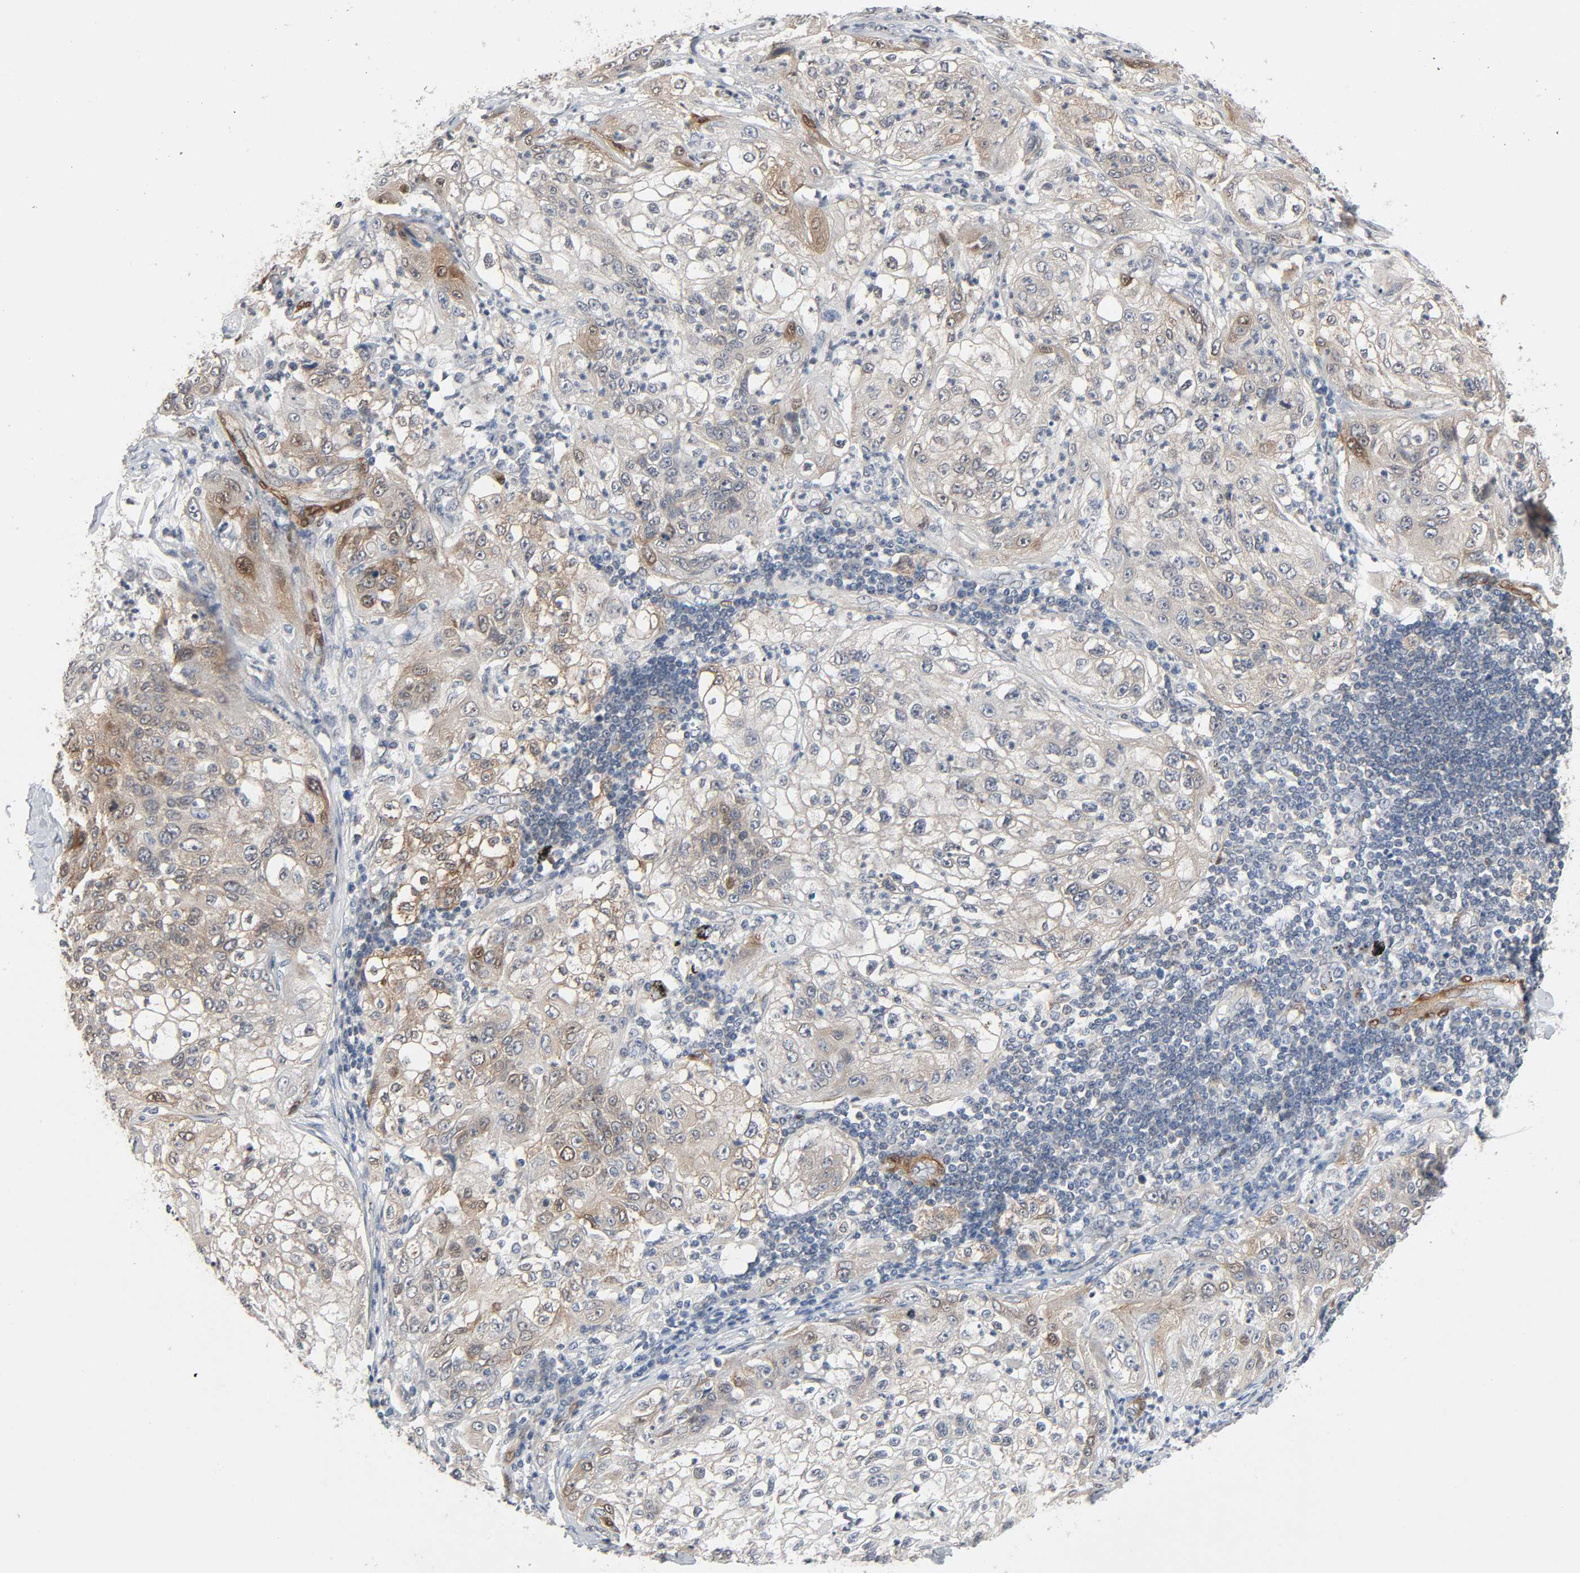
{"staining": {"intensity": "moderate", "quantity": "25%-75%", "location": "cytoplasmic/membranous"}, "tissue": "lung cancer", "cell_type": "Tumor cells", "image_type": "cancer", "snomed": [{"axis": "morphology", "description": "Inflammation, NOS"}, {"axis": "morphology", "description": "Squamous cell carcinoma, NOS"}, {"axis": "topography", "description": "Lymph node"}, {"axis": "topography", "description": "Soft tissue"}, {"axis": "topography", "description": "Lung"}], "caption": "Immunohistochemistry of squamous cell carcinoma (lung) demonstrates medium levels of moderate cytoplasmic/membranous expression in approximately 25%-75% of tumor cells.", "gene": "PTK2", "patient": {"sex": "male", "age": 66}}